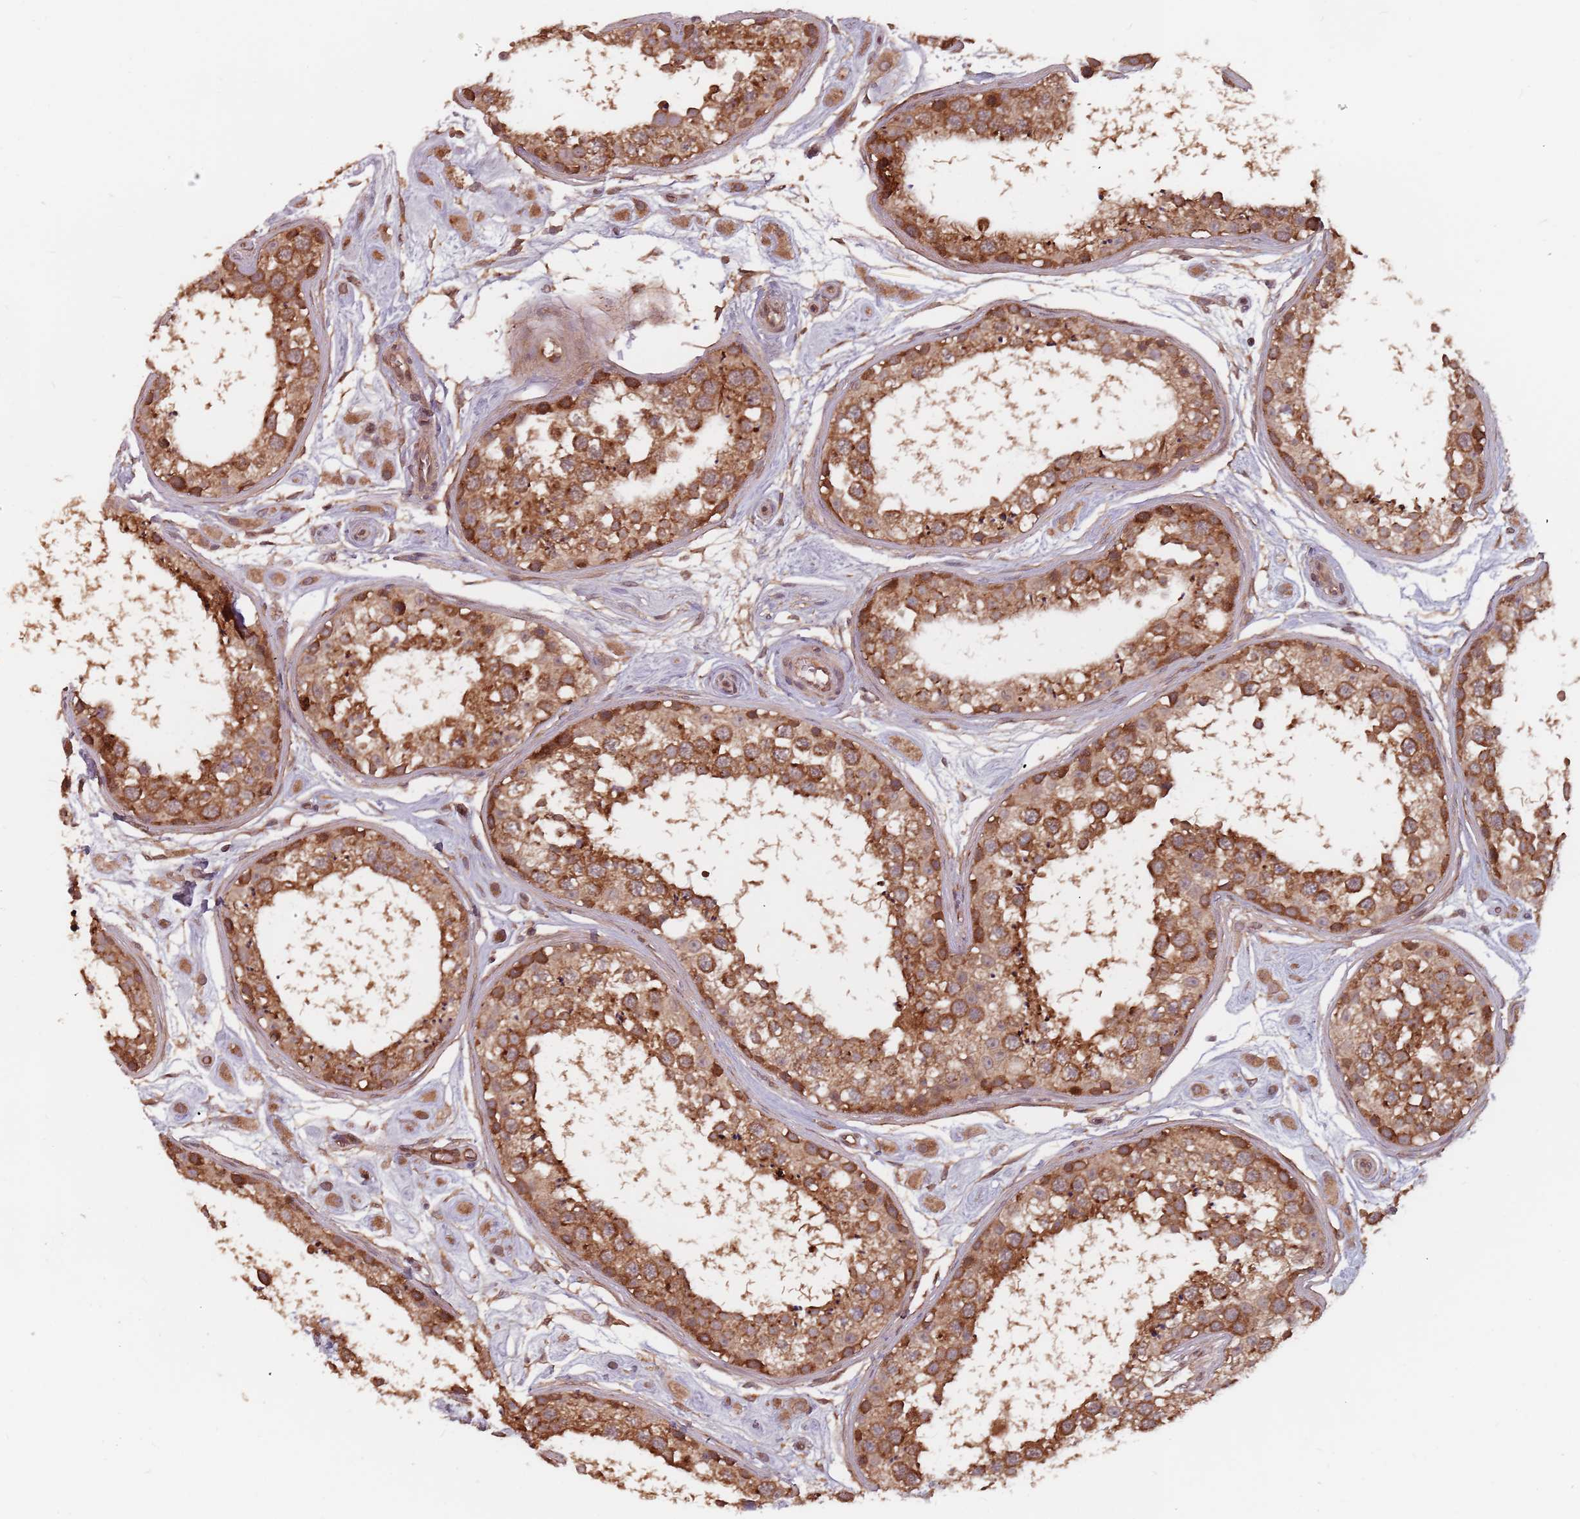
{"staining": {"intensity": "strong", "quantity": ">75%", "location": "cytoplasmic/membranous"}, "tissue": "testis", "cell_type": "Cells in seminiferous ducts", "image_type": "normal", "snomed": [{"axis": "morphology", "description": "Normal tissue, NOS"}, {"axis": "topography", "description": "Testis"}], "caption": "Protein expression analysis of benign testis displays strong cytoplasmic/membranous positivity in about >75% of cells in seminiferous ducts. (IHC, brightfield microscopy, high magnification).", "gene": "C3orf14", "patient": {"sex": "male", "age": 25}}